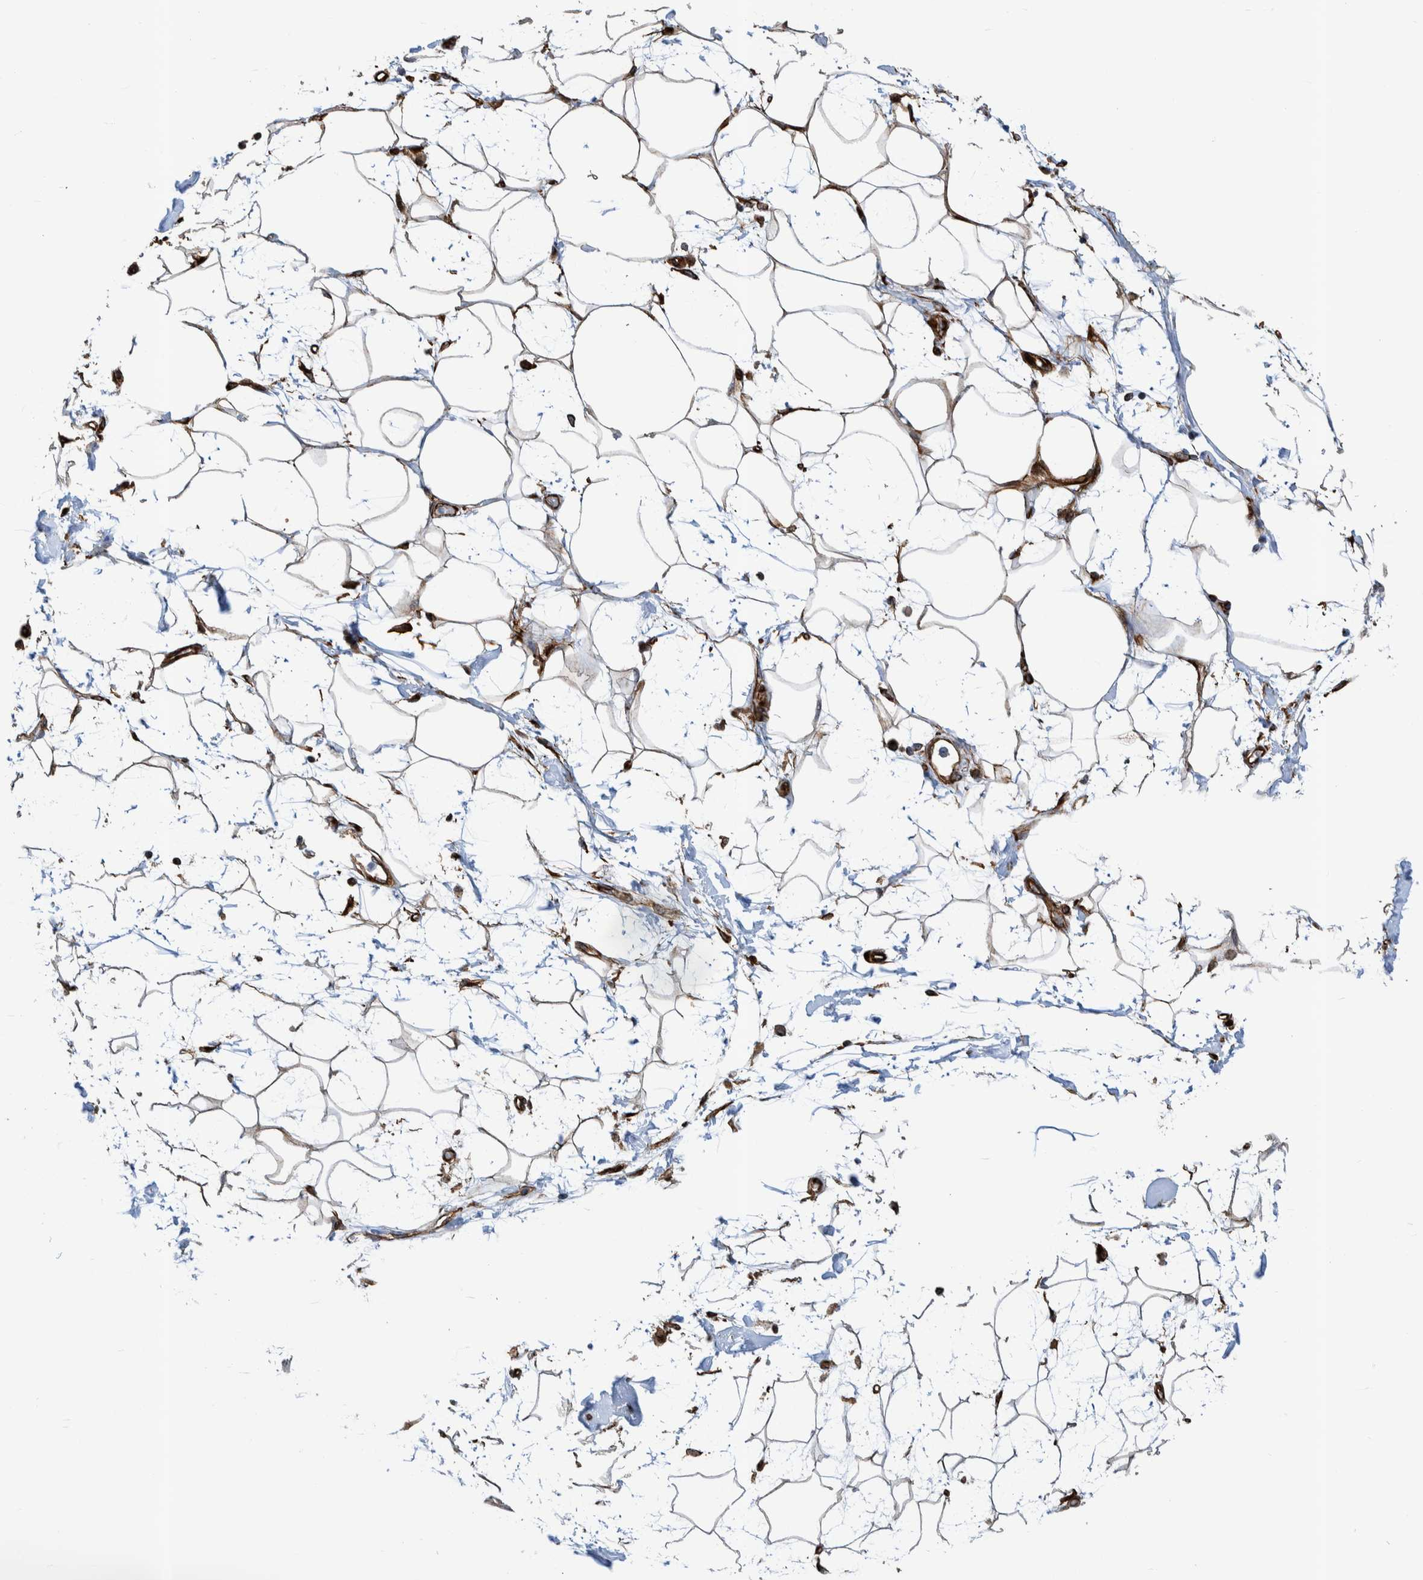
{"staining": {"intensity": "moderate", "quantity": ">75%", "location": "cytoplasmic/membranous"}, "tissue": "adipose tissue", "cell_type": "Adipocytes", "image_type": "normal", "snomed": [{"axis": "morphology", "description": "Normal tissue, NOS"}, {"axis": "morphology", "description": "Adenocarcinoma, NOS"}, {"axis": "topography", "description": "Duodenum"}, {"axis": "topography", "description": "Peripheral nerve tissue"}], "caption": "A micrograph of adipose tissue stained for a protein exhibits moderate cytoplasmic/membranous brown staining in adipocytes. (brown staining indicates protein expression, while blue staining denotes nuclei).", "gene": "CCDC57", "patient": {"sex": "female", "age": 60}}